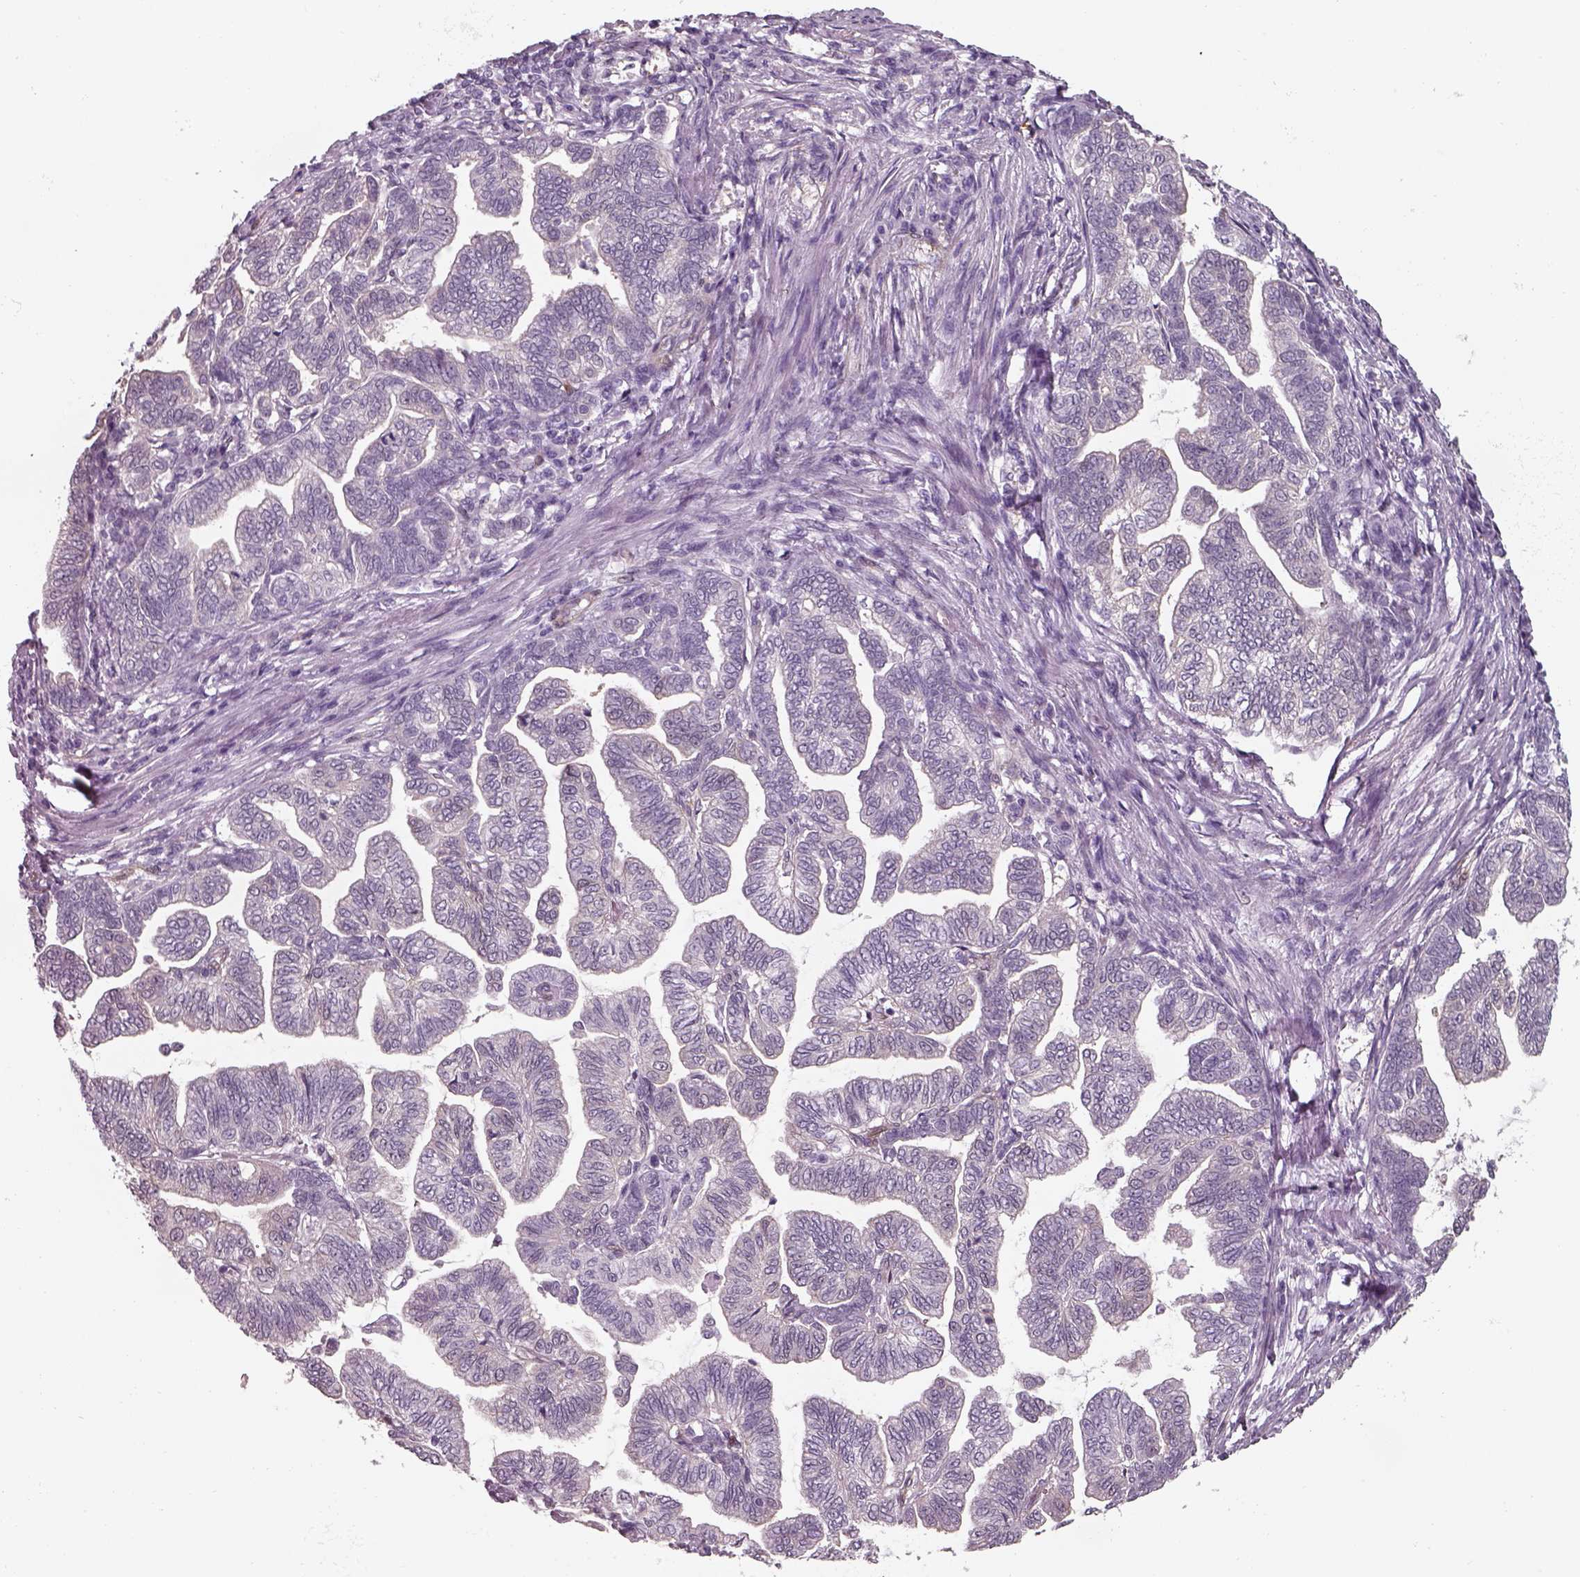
{"staining": {"intensity": "negative", "quantity": "none", "location": "none"}, "tissue": "stomach cancer", "cell_type": "Tumor cells", "image_type": "cancer", "snomed": [{"axis": "morphology", "description": "Adenocarcinoma, NOS"}, {"axis": "topography", "description": "Stomach"}], "caption": "Photomicrograph shows no significant protein staining in tumor cells of stomach cancer.", "gene": "ISYNA1", "patient": {"sex": "male", "age": 83}}